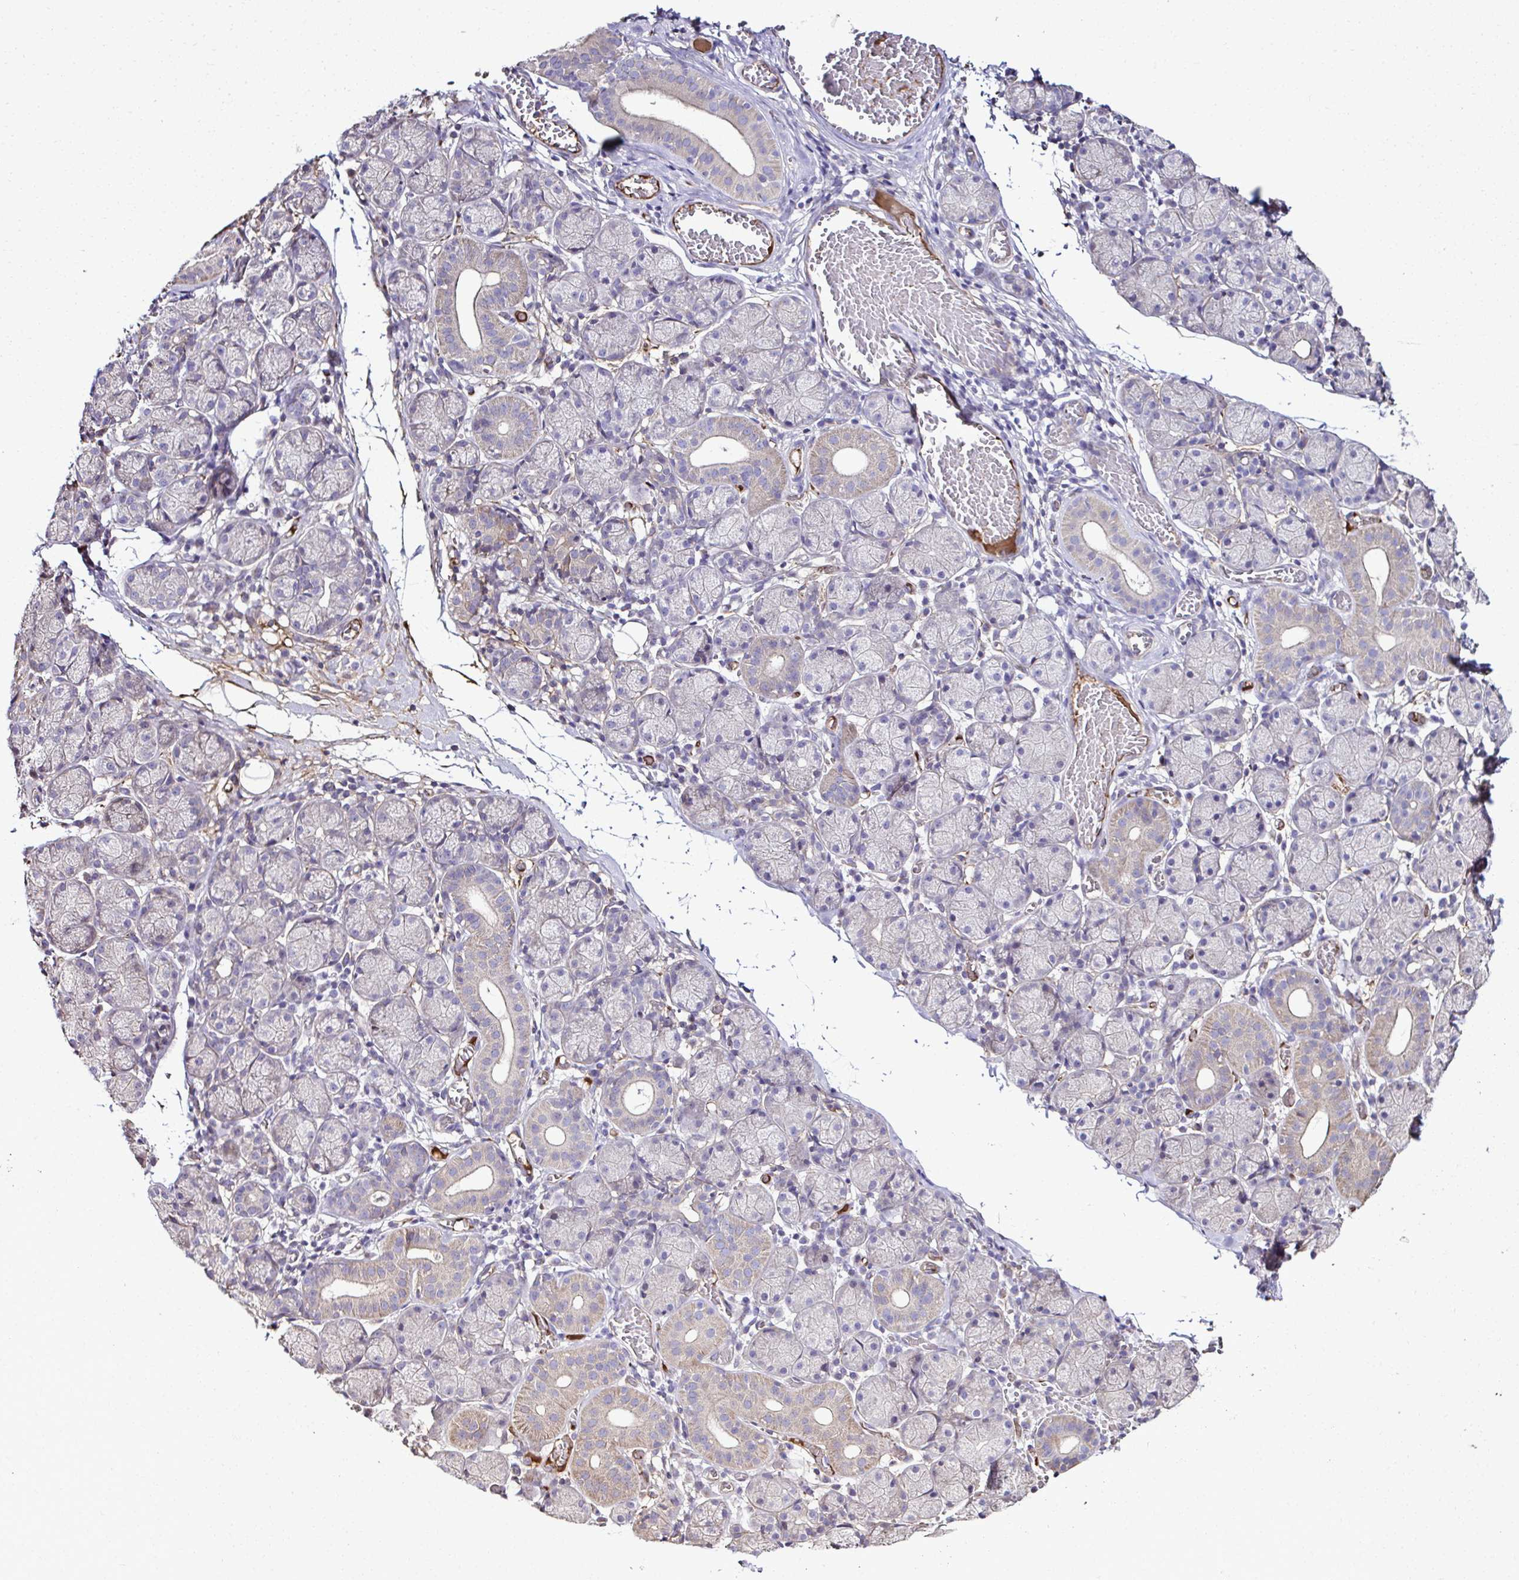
{"staining": {"intensity": "weak", "quantity": "<25%", "location": "cytoplasmic/membranous"}, "tissue": "salivary gland", "cell_type": "Glandular cells", "image_type": "normal", "snomed": [{"axis": "morphology", "description": "Normal tissue, NOS"}, {"axis": "topography", "description": "Salivary gland"}], "caption": "DAB immunohistochemical staining of unremarkable human salivary gland exhibits no significant expression in glandular cells.", "gene": "CCDC85C", "patient": {"sex": "female", "age": 24}}